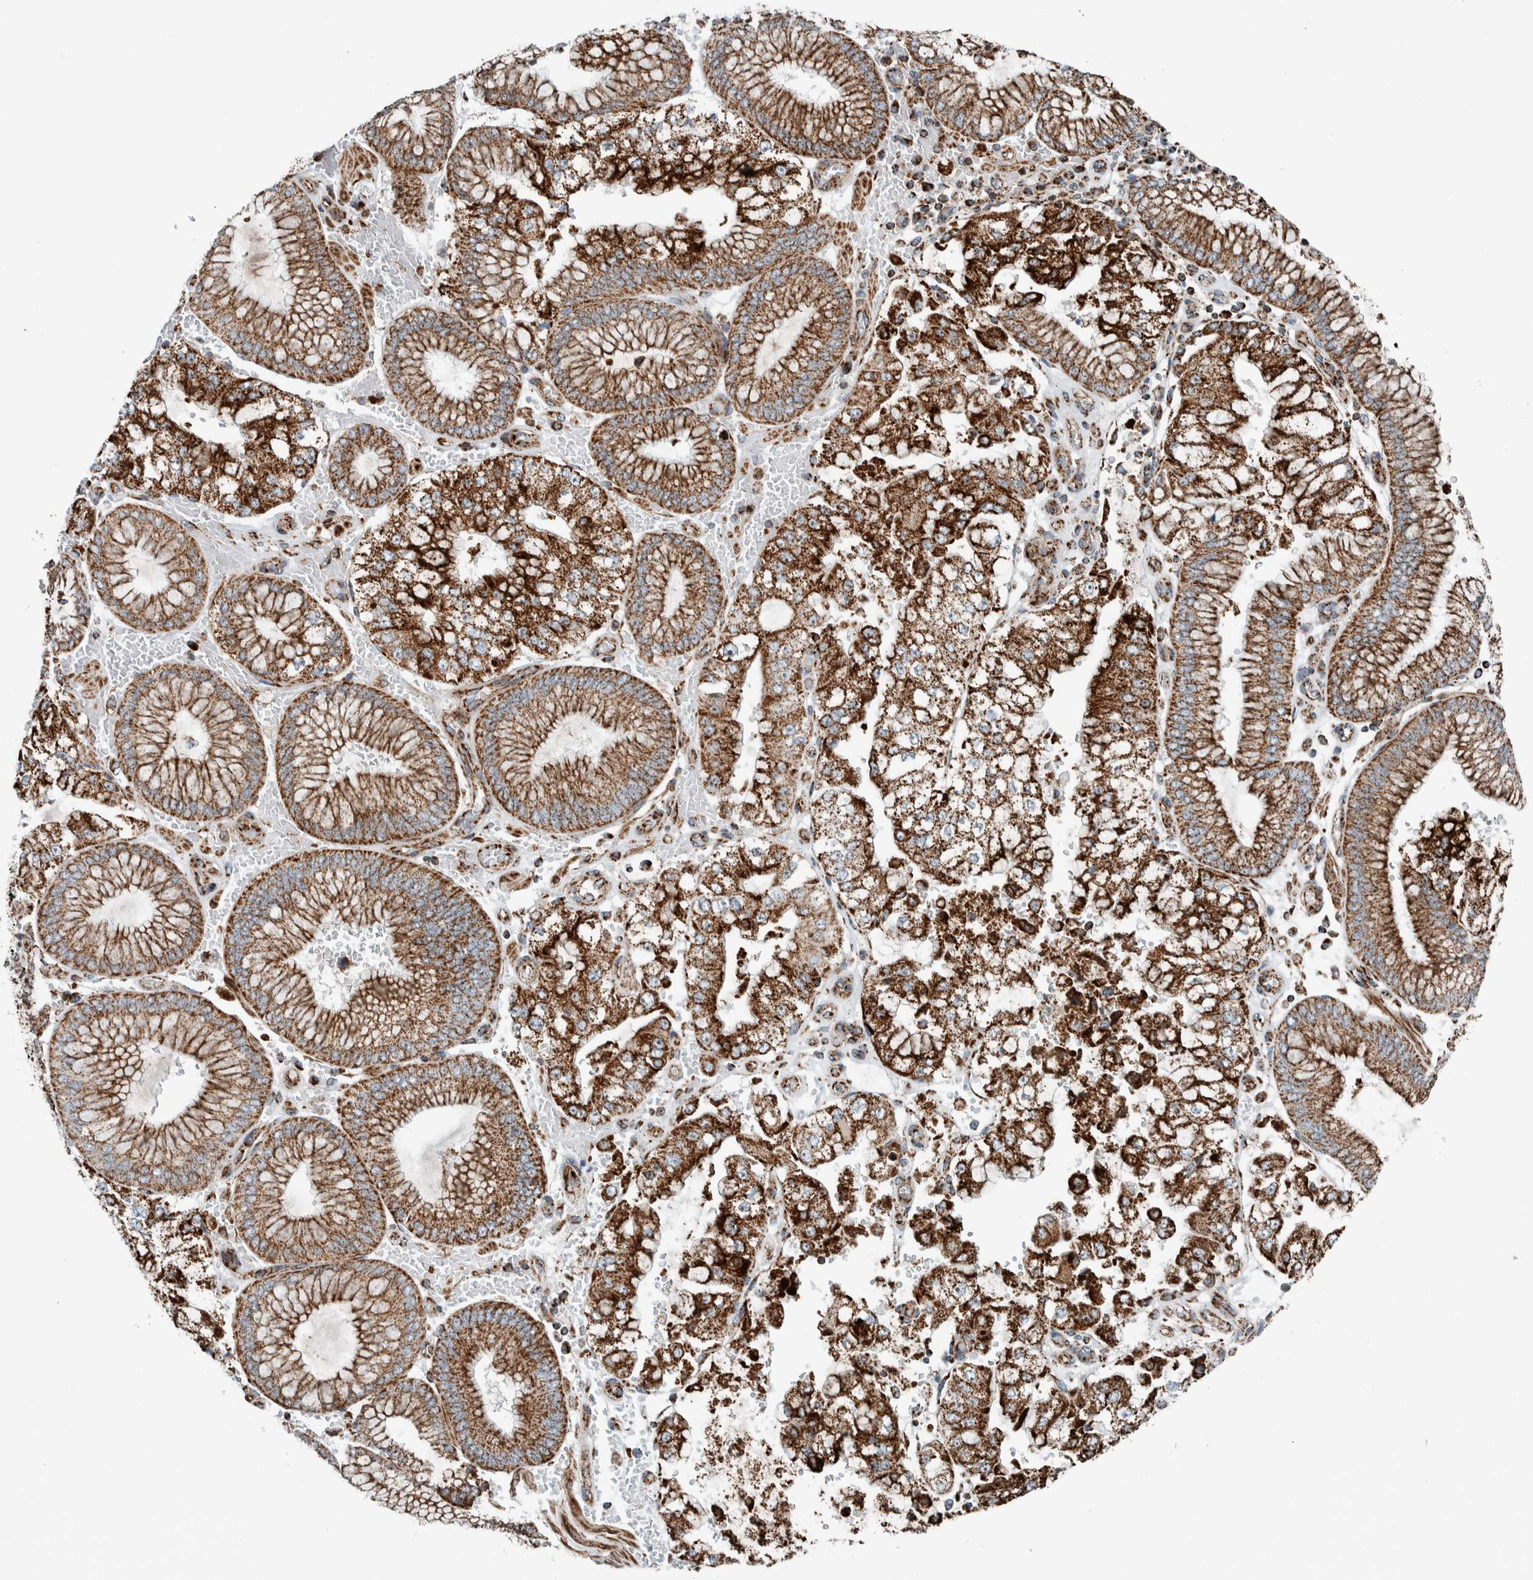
{"staining": {"intensity": "strong", "quantity": ">75%", "location": "cytoplasmic/membranous"}, "tissue": "stomach cancer", "cell_type": "Tumor cells", "image_type": "cancer", "snomed": [{"axis": "morphology", "description": "Adenocarcinoma, NOS"}, {"axis": "topography", "description": "Stomach"}], "caption": "Human stomach adenocarcinoma stained for a protein (brown) reveals strong cytoplasmic/membranous positive expression in approximately >75% of tumor cells.", "gene": "CNTROB", "patient": {"sex": "male", "age": 76}}